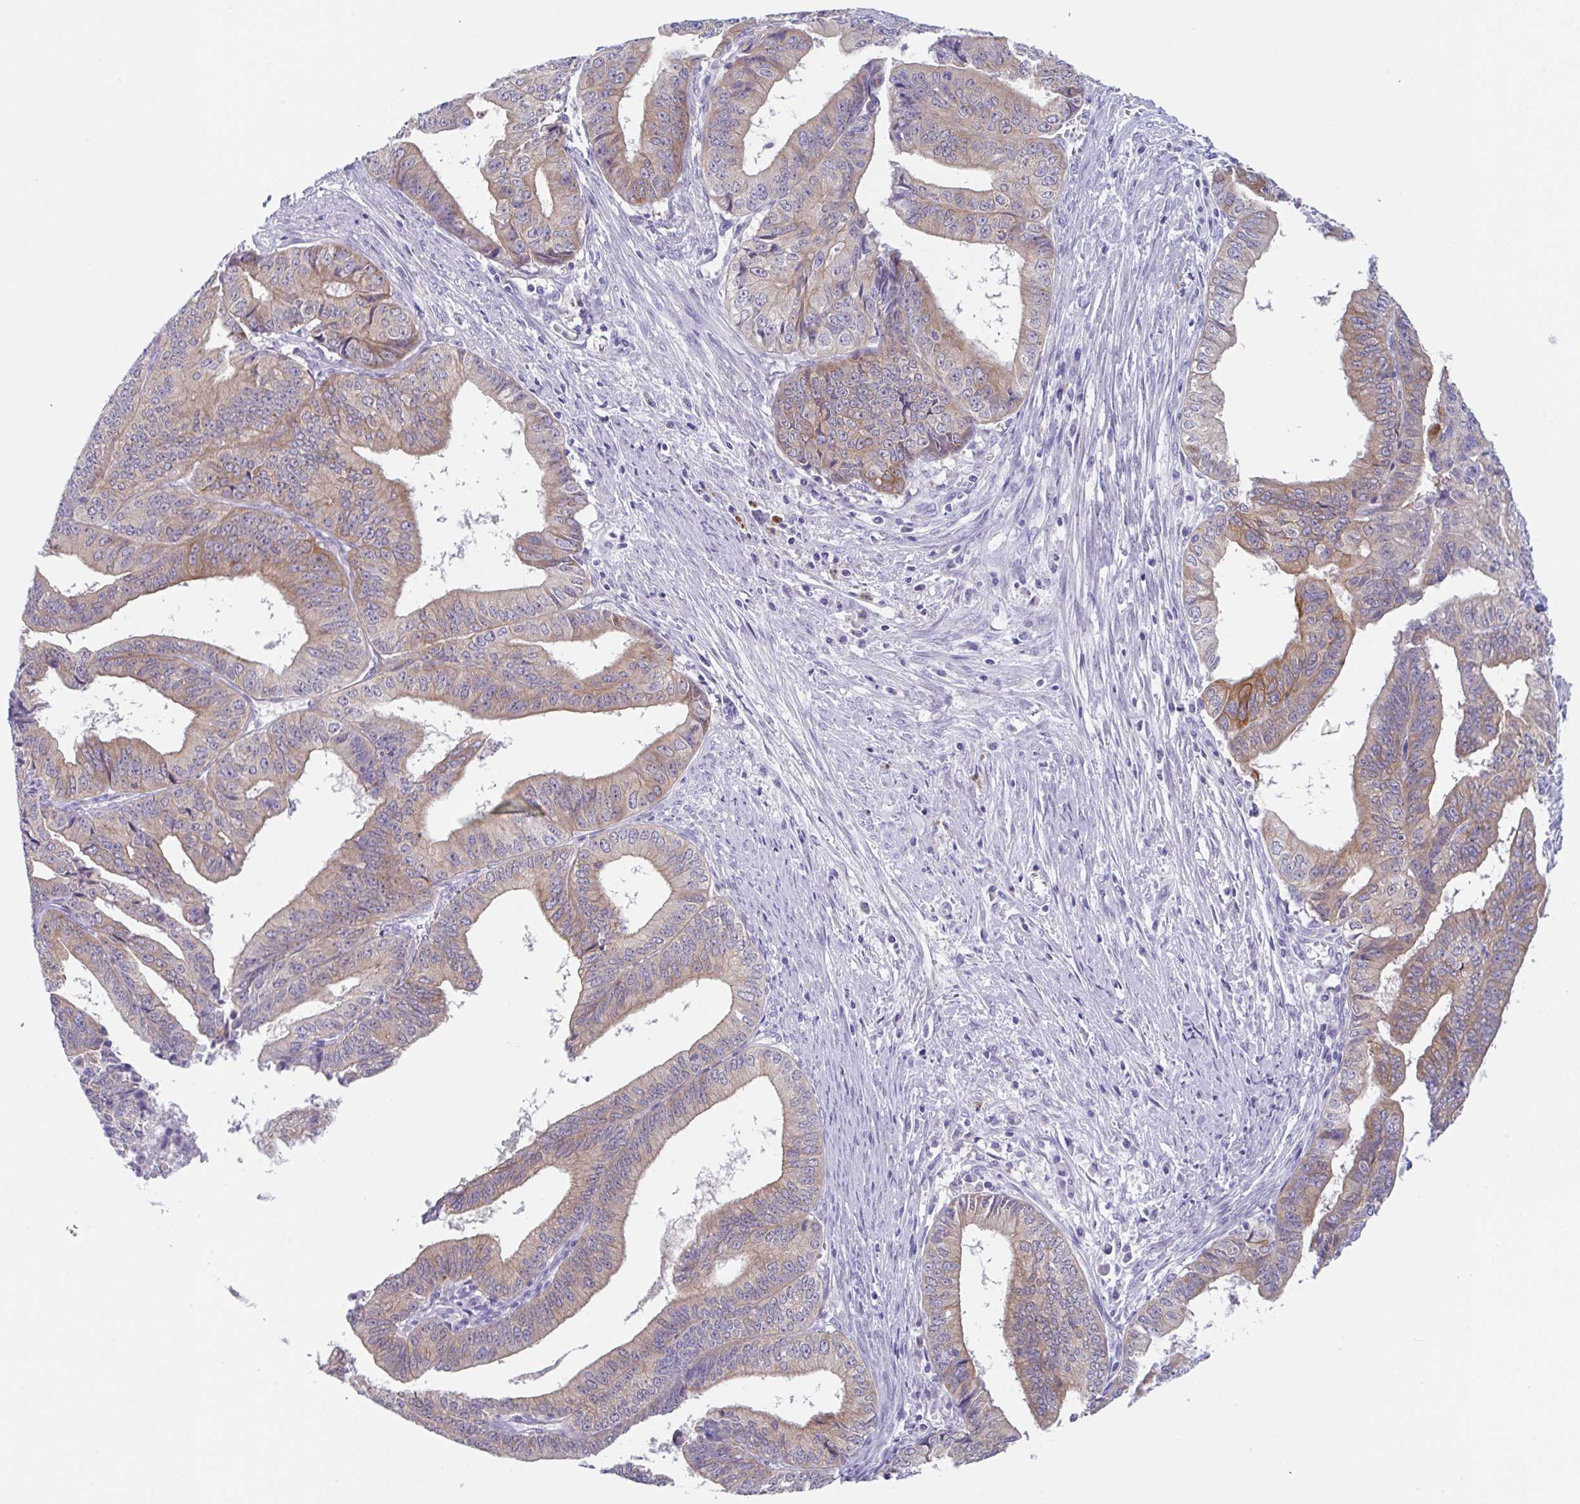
{"staining": {"intensity": "weak", "quantity": ">75%", "location": "cytoplasmic/membranous"}, "tissue": "endometrial cancer", "cell_type": "Tumor cells", "image_type": "cancer", "snomed": [{"axis": "morphology", "description": "Adenocarcinoma, NOS"}, {"axis": "topography", "description": "Endometrium"}], "caption": "Approximately >75% of tumor cells in endometrial adenocarcinoma exhibit weak cytoplasmic/membranous protein staining as visualized by brown immunohistochemical staining.", "gene": "TRAF4", "patient": {"sex": "female", "age": 65}}